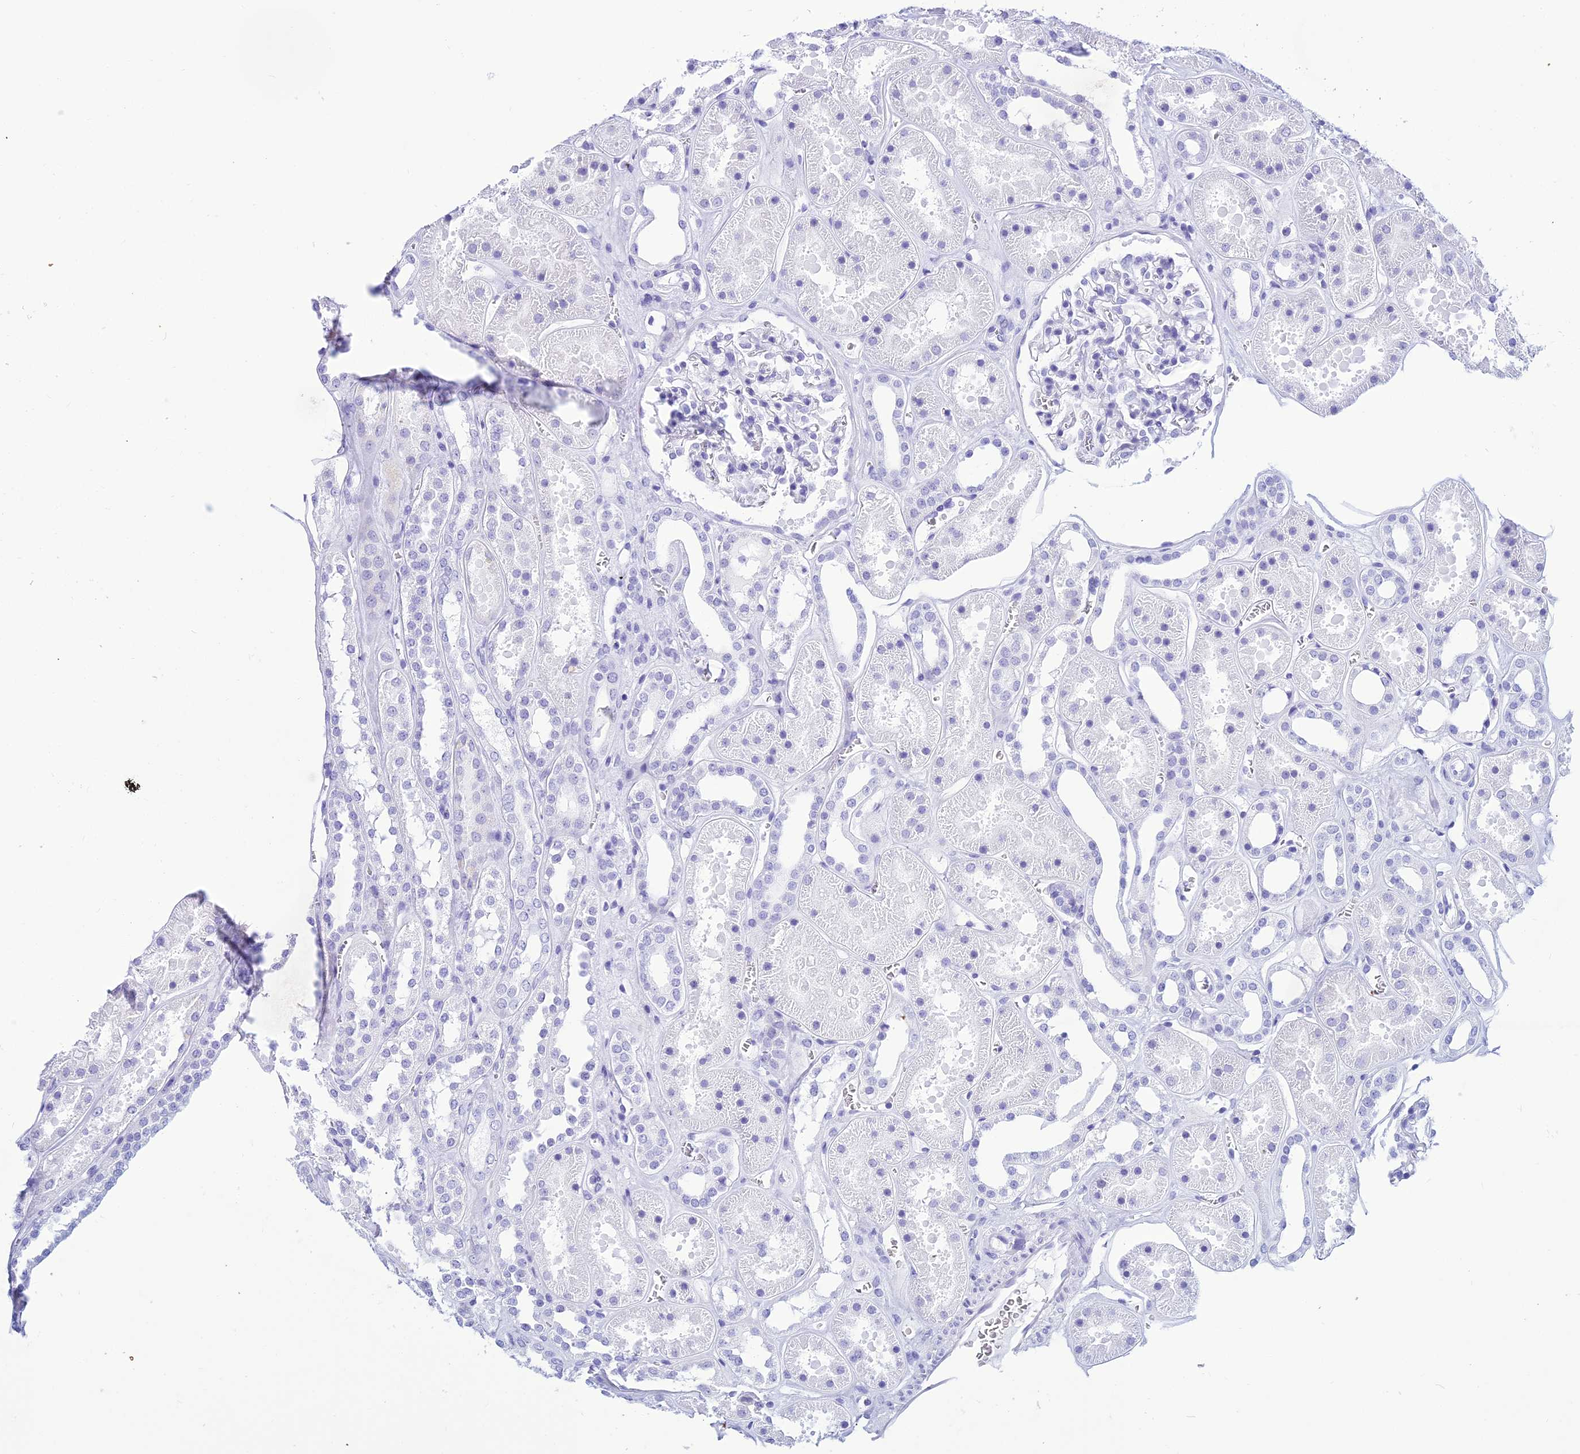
{"staining": {"intensity": "negative", "quantity": "none", "location": "none"}, "tissue": "kidney", "cell_type": "Cells in glomeruli", "image_type": "normal", "snomed": [{"axis": "morphology", "description": "Normal tissue, NOS"}, {"axis": "topography", "description": "Kidney"}], "caption": "This is an immunohistochemistry (IHC) histopathology image of benign human kidney. There is no staining in cells in glomeruli.", "gene": "ZNF442", "patient": {"sex": "female", "age": 41}}